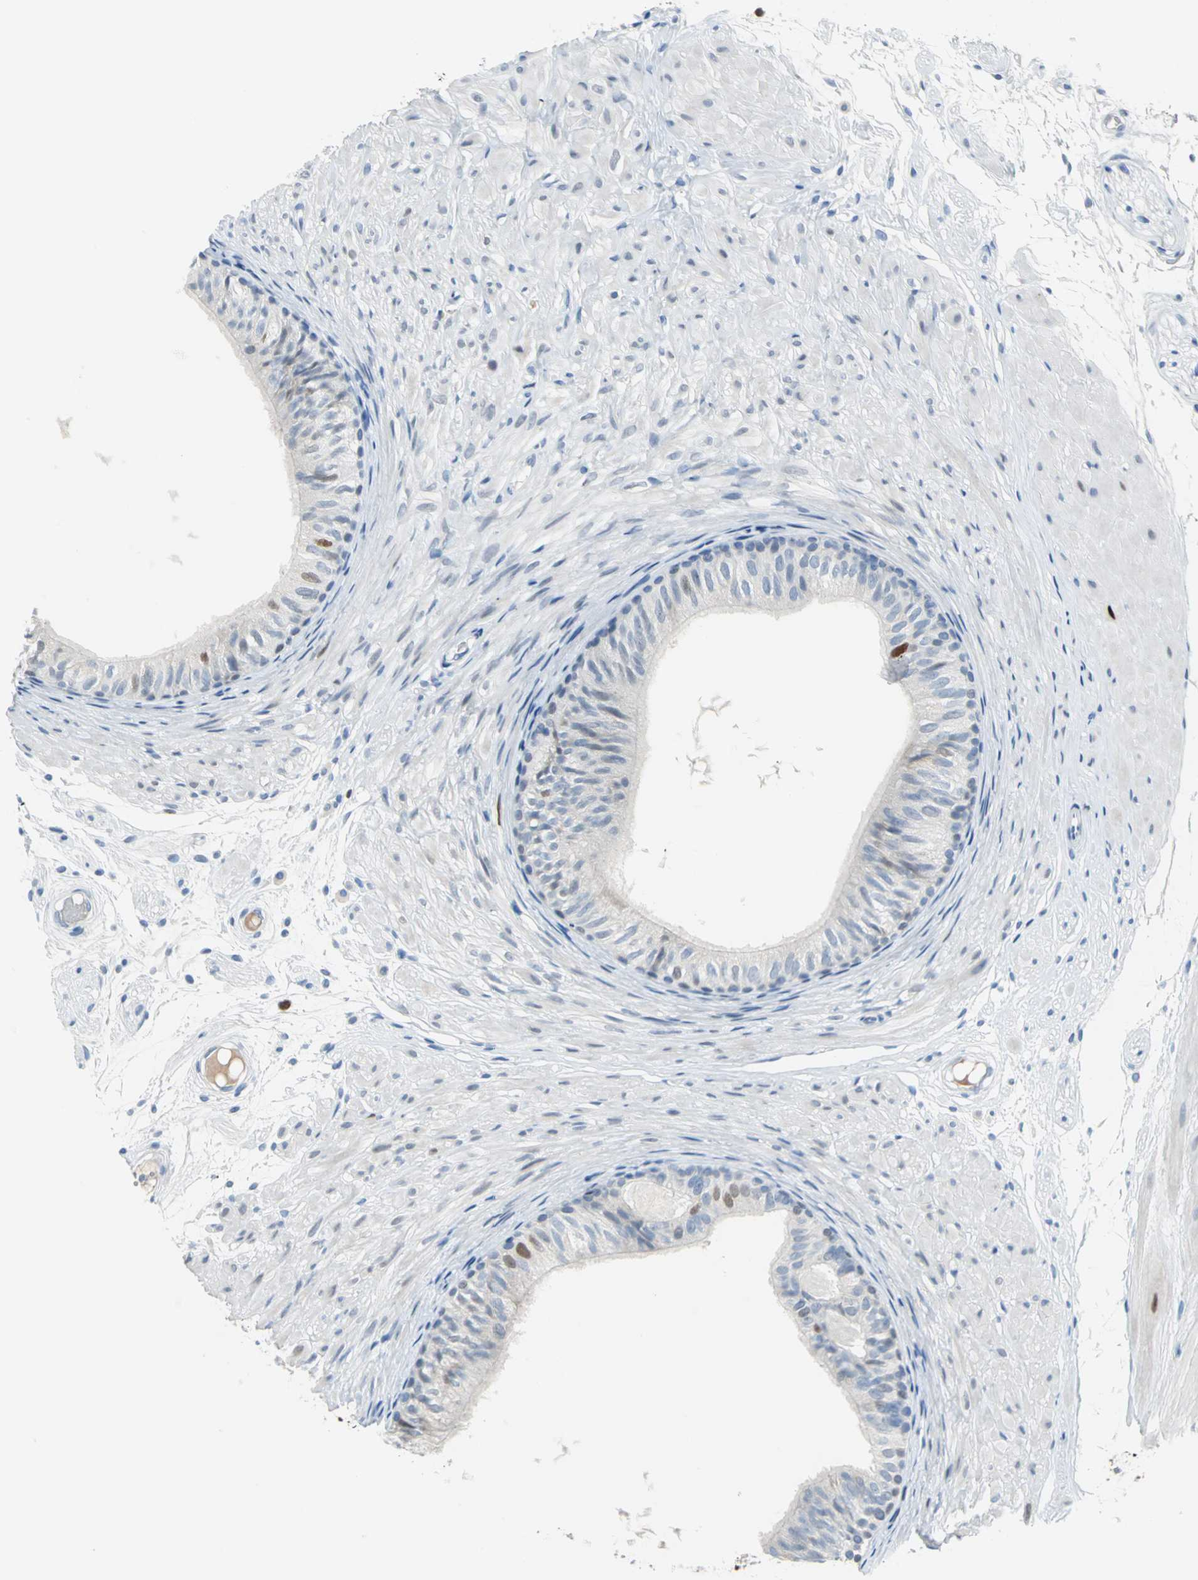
{"staining": {"intensity": "strong", "quantity": "<25%", "location": "cytoplasmic/membranous,nuclear"}, "tissue": "epididymis", "cell_type": "Glandular cells", "image_type": "normal", "snomed": [{"axis": "morphology", "description": "Normal tissue, NOS"}, {"axis": "morphology", "description": "Atrophy, NOS"}, {"axis": "topography", "description": "Testis"}, {"axis": "topography", "description": "Epididymis"}], "caption": "Immunohistochemistry (IHC) (DAB) staining of normal epididymis displays strong cytoplasmic/membranous,nuclear protein expression in approximately <25% of glandular cells.", "gene": "MCM4", "patient": {"sex": "male", "age": 18}}